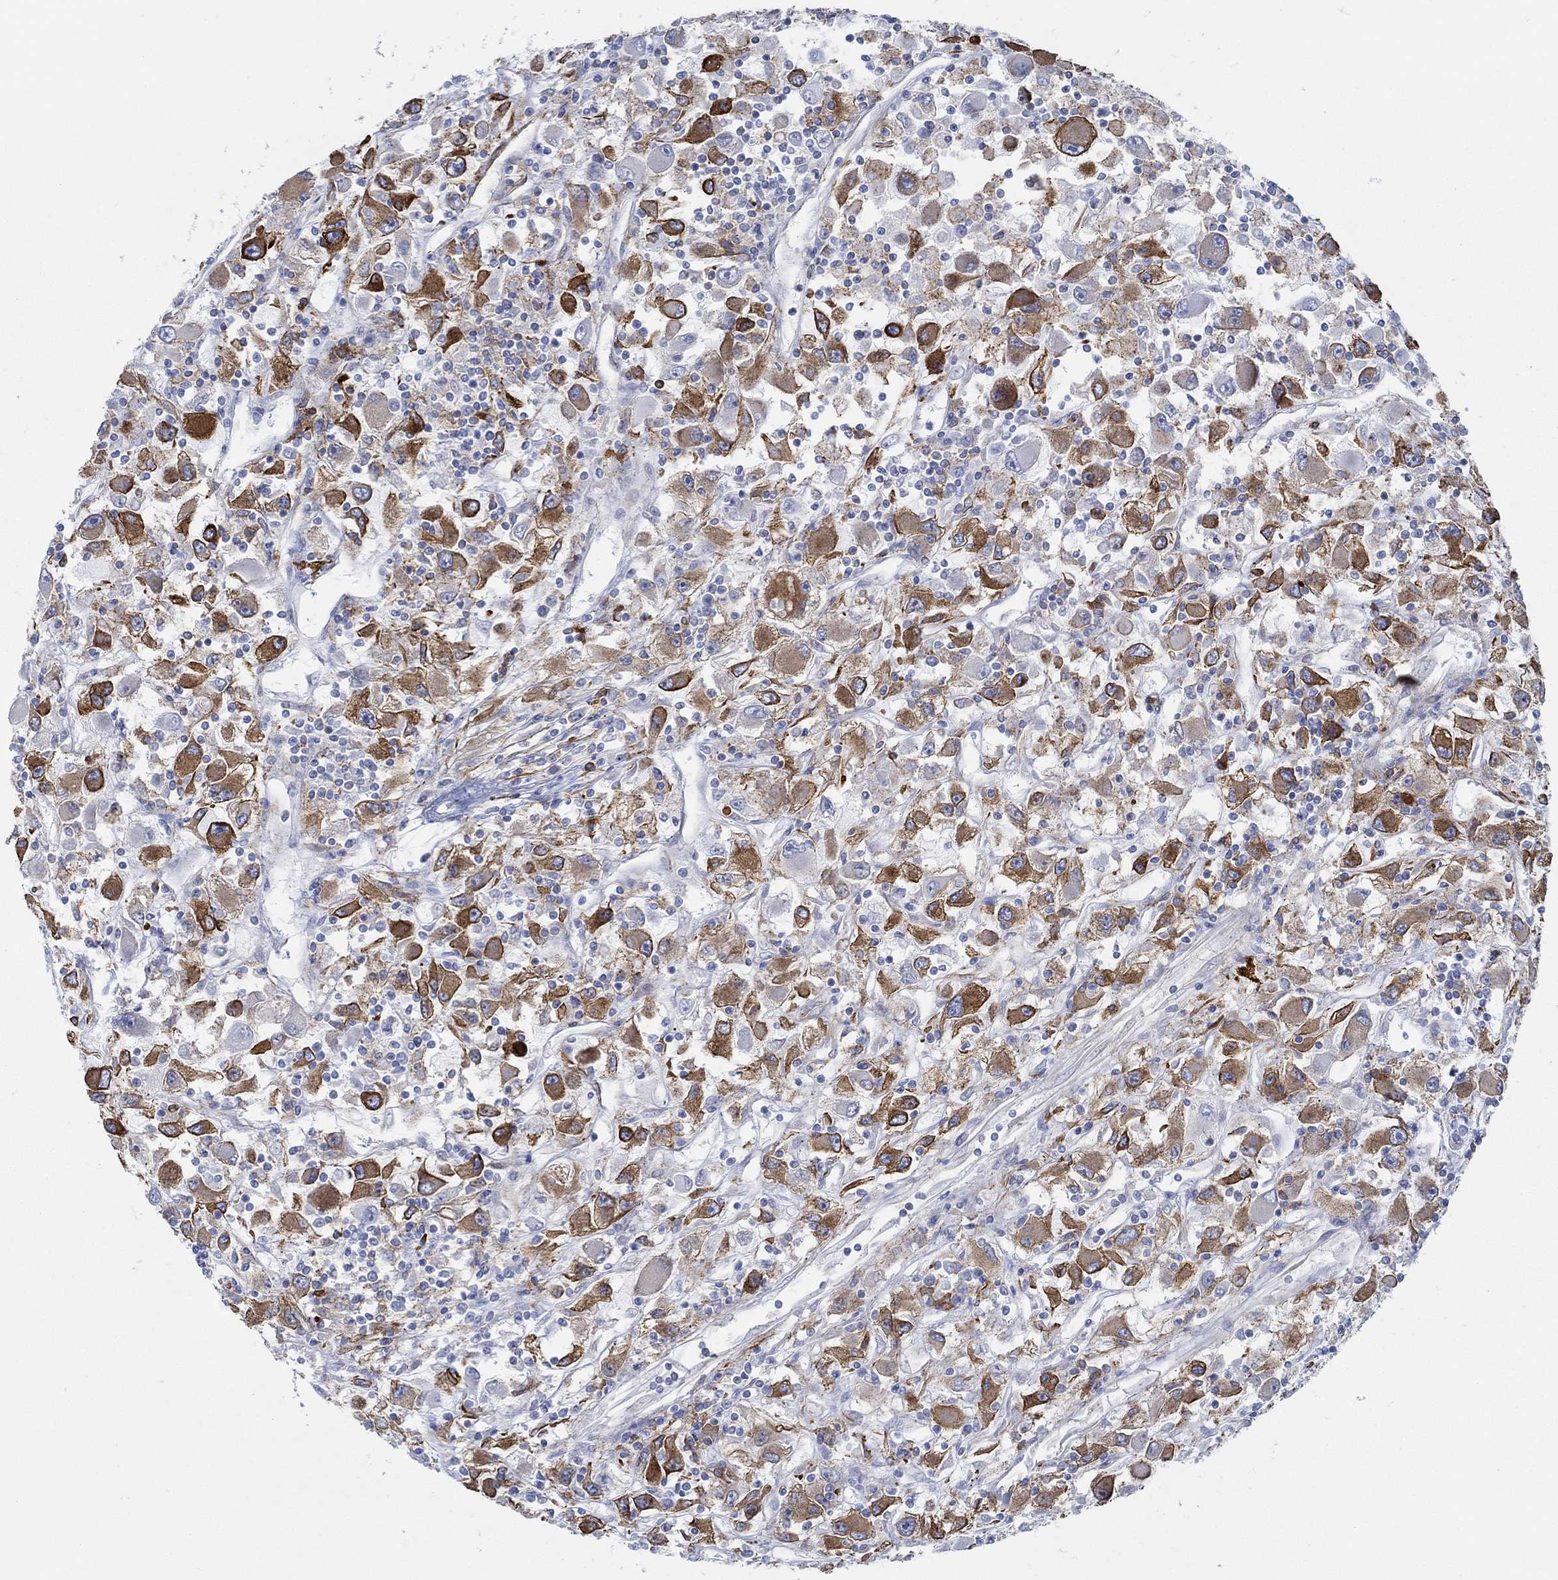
{"staining": {"intensity": "strong", "quantity": "25%-75%", "location": "cytoplasmic/membranous"}, "tissue": "renal cancer", "cell_type": "Tumor cells", "image_type": "cancer", "snomed": [{"axis": "morphology", "description": "Adenocarcinoma, NOS"}, {"axis": "topography", "description": "Kidney"}], "caption": "Immunohistochemistry micrograph of neoplastic tissue: renal cancer stained using IHC exhibits high levels of strong protein expression localized specifically in the cytoplasmic/membranous of tumor cells, appearing as a cytoplasmic/membranous brown color.", "gene": "STC2", "patient": {"sex": "female", "age": 67}}